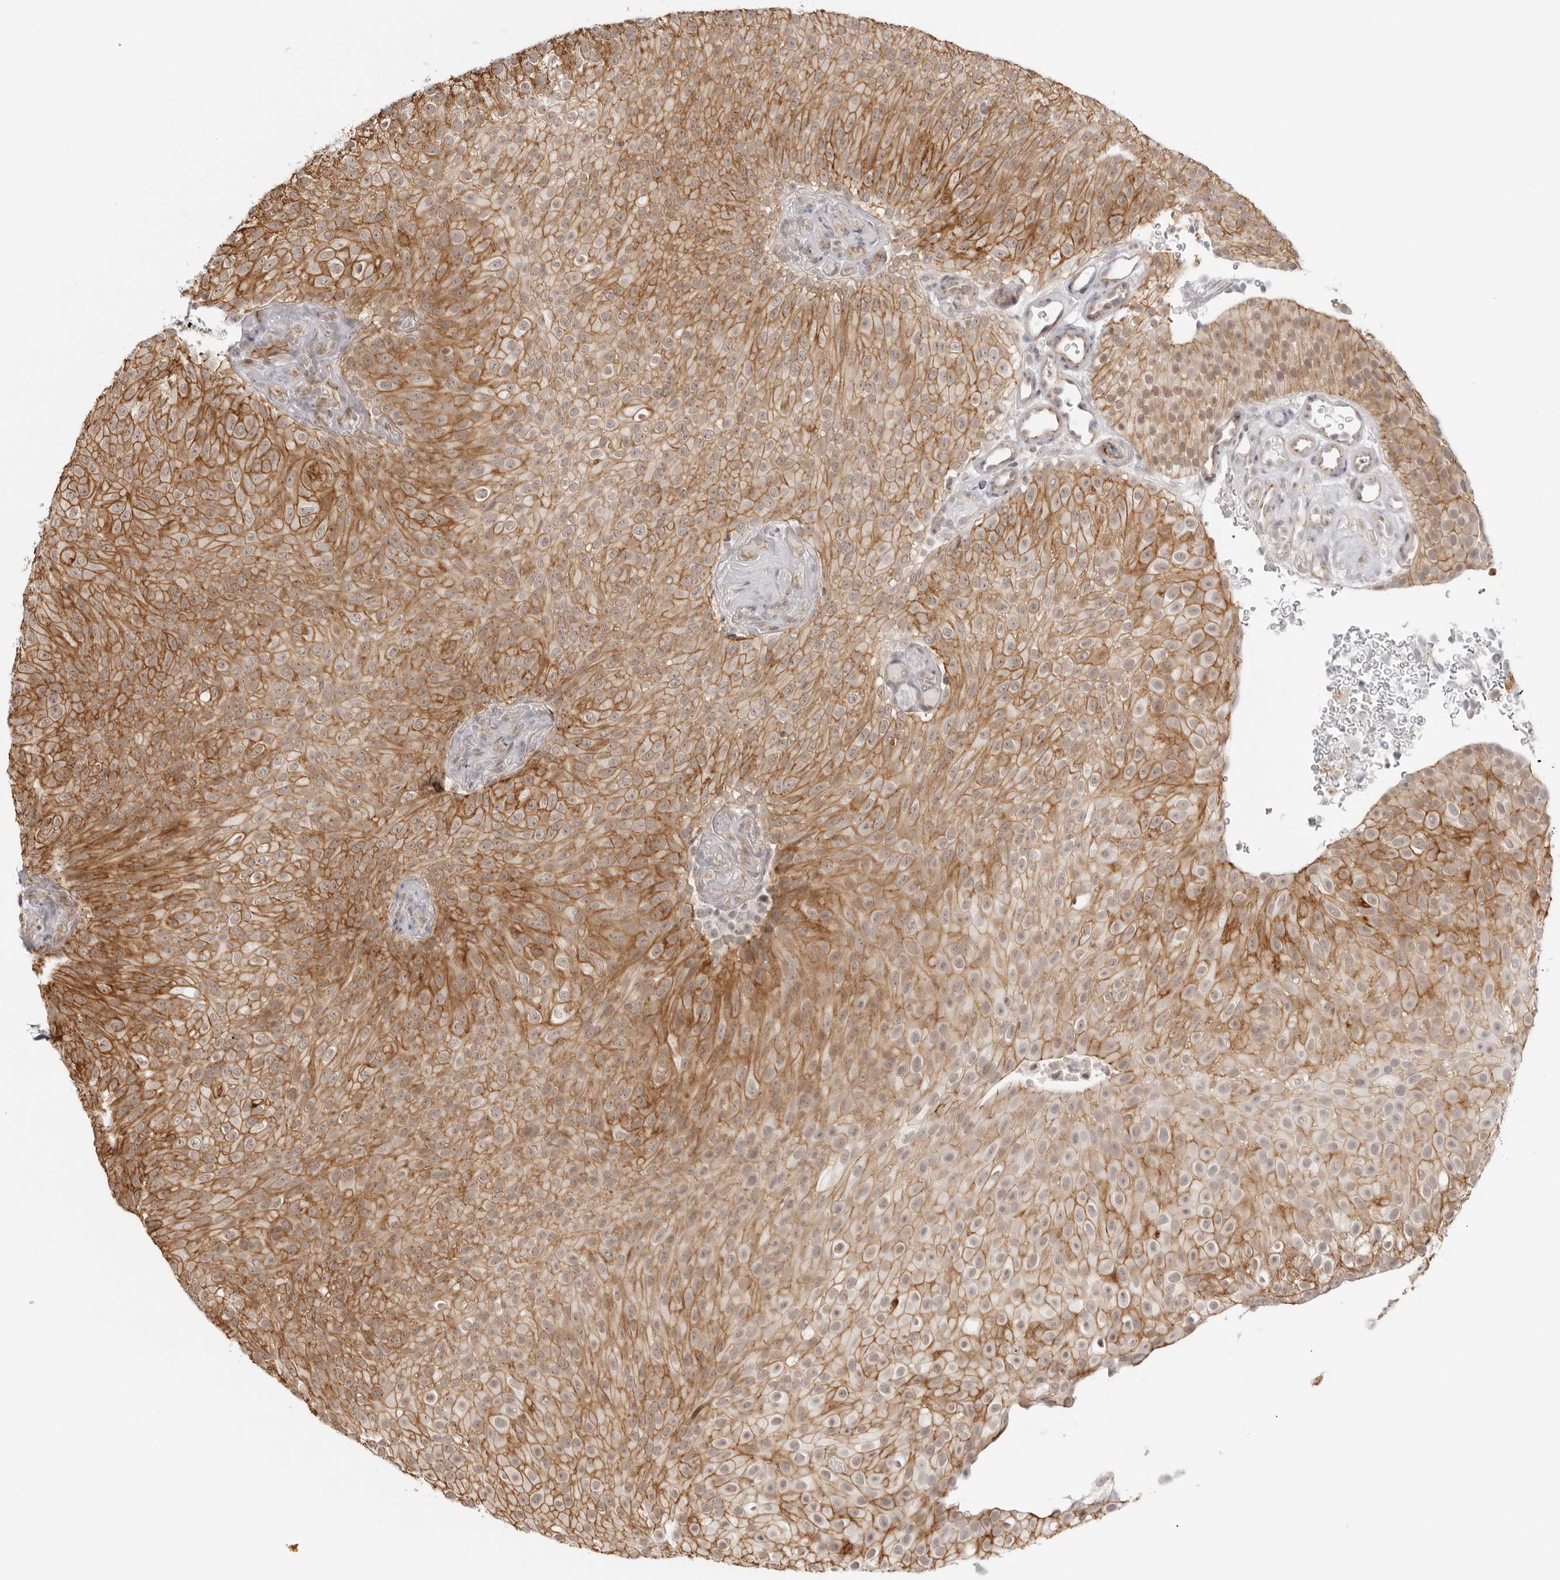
{"staining": {"intensity": "moderate", "quantity": ">75%", "location": "cytoplasmic/membranous"}, "tissue": "urothelial cancer", "cell_type": "Tumor cells", "image_type": "cancer", "snomed": [{"axis": "morphology", "description": "Urothelial carcinoma, Low grade"}, {"axis": "topography", "description": "Urinary bladder"}], "caption": "Urothelial cancer stained with DAB immunohistochemistry displays medium levels of moderate cytoplasmic/membranous staining in about >75% of tumor cells.", "gene": "TRAPPC3", "patient": {"sex": "male", "age": 78}}